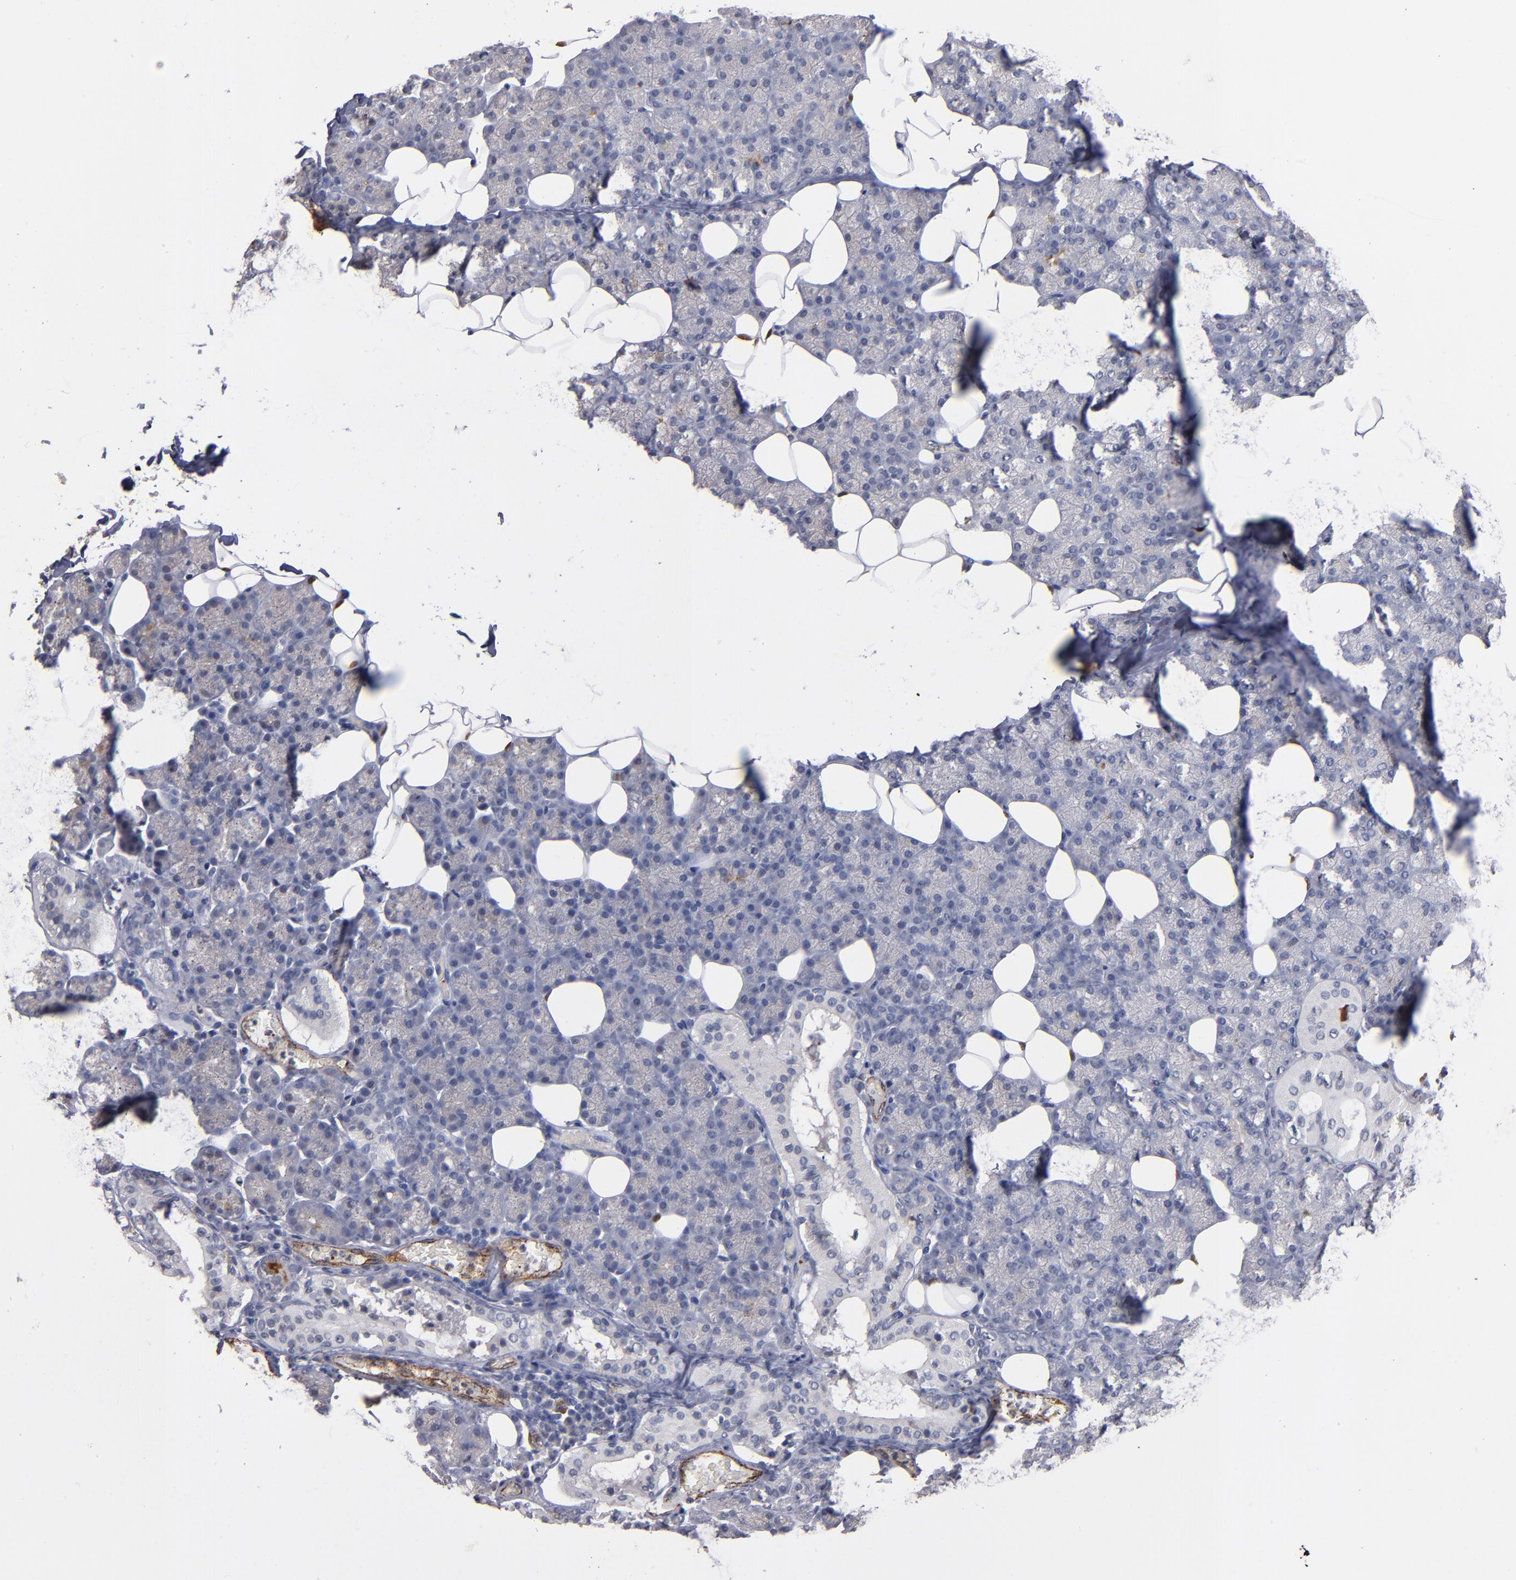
{"staining": {"intensity": "weak", "quantity": "<25%", "location": "cytoplasmic/membranous"}, "tissue": "salivary gland", "cell_type": "Glandular cells", "image_type": "normal", "snomed": [{"axis": "morphology", "description": "Normal tissue, NOS"}, {"axis": "topography", "description": "Lymph node"}, {"axis": "topography", "description": "Salivary gland"}], "caption": "This is an IHC histopathology image of benign human salivary gland. There is no expression in glandular cells.", "gene": "SELP", "patient": {"sex": "male", "age": 8}}